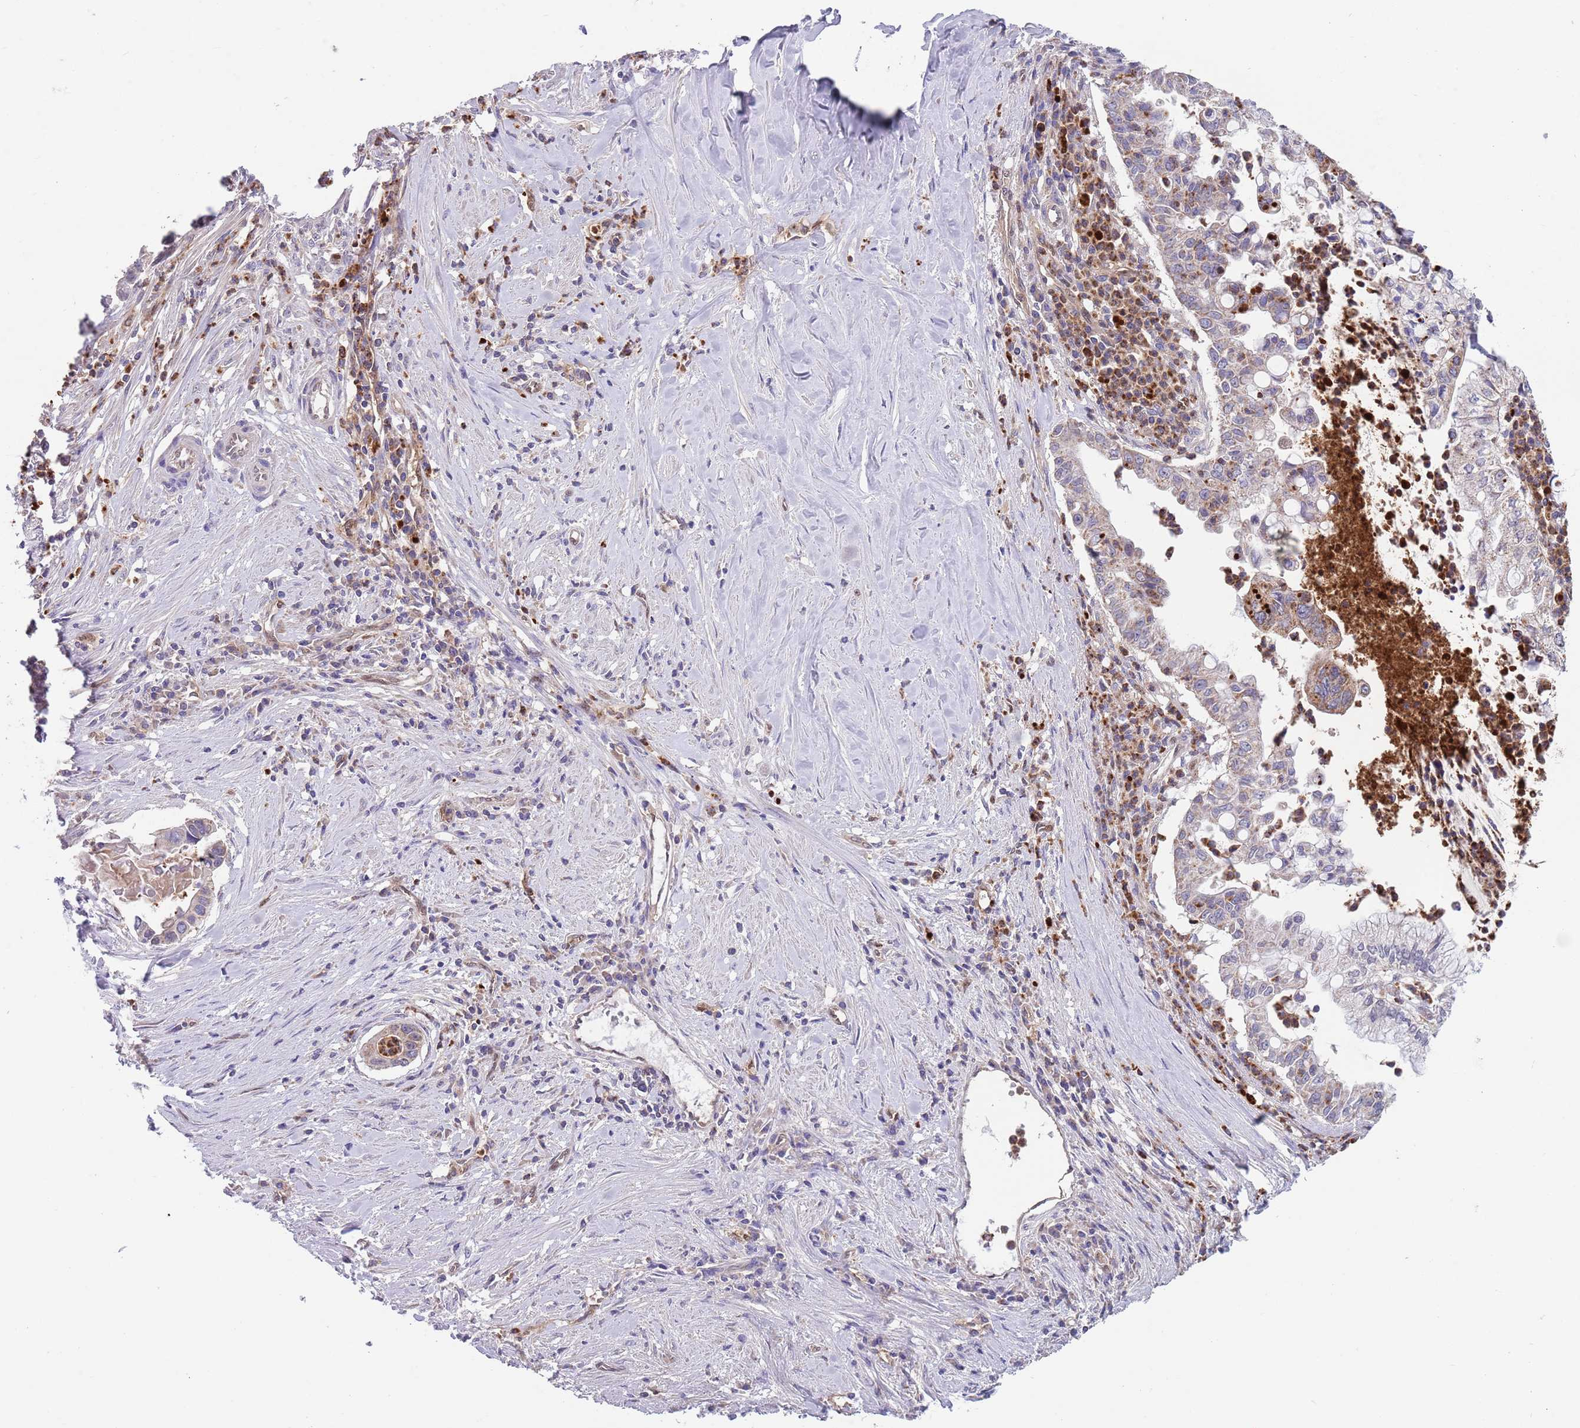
{"staining": {"intensity": "moderate", "quantity": "<25%", "location": "cytoplasmic/membranous"}, "tissue": "pancreatic cancer", "cell_type": "Tumor cells", "image_type": "cancer", "snomed": [{"axis": "morphology", "description": "Adenocarcinoma, NOS"}, {"axis": "topography", "description": "Pancreas"}], "caption": "A brown stain labels moderate cytoplasmic/membranous staining of a protein in pancreatic cancer (adenocarcinoma) tumor cells.", "gene": "DDT", "patient": {"sex": "male", "age": 73}}